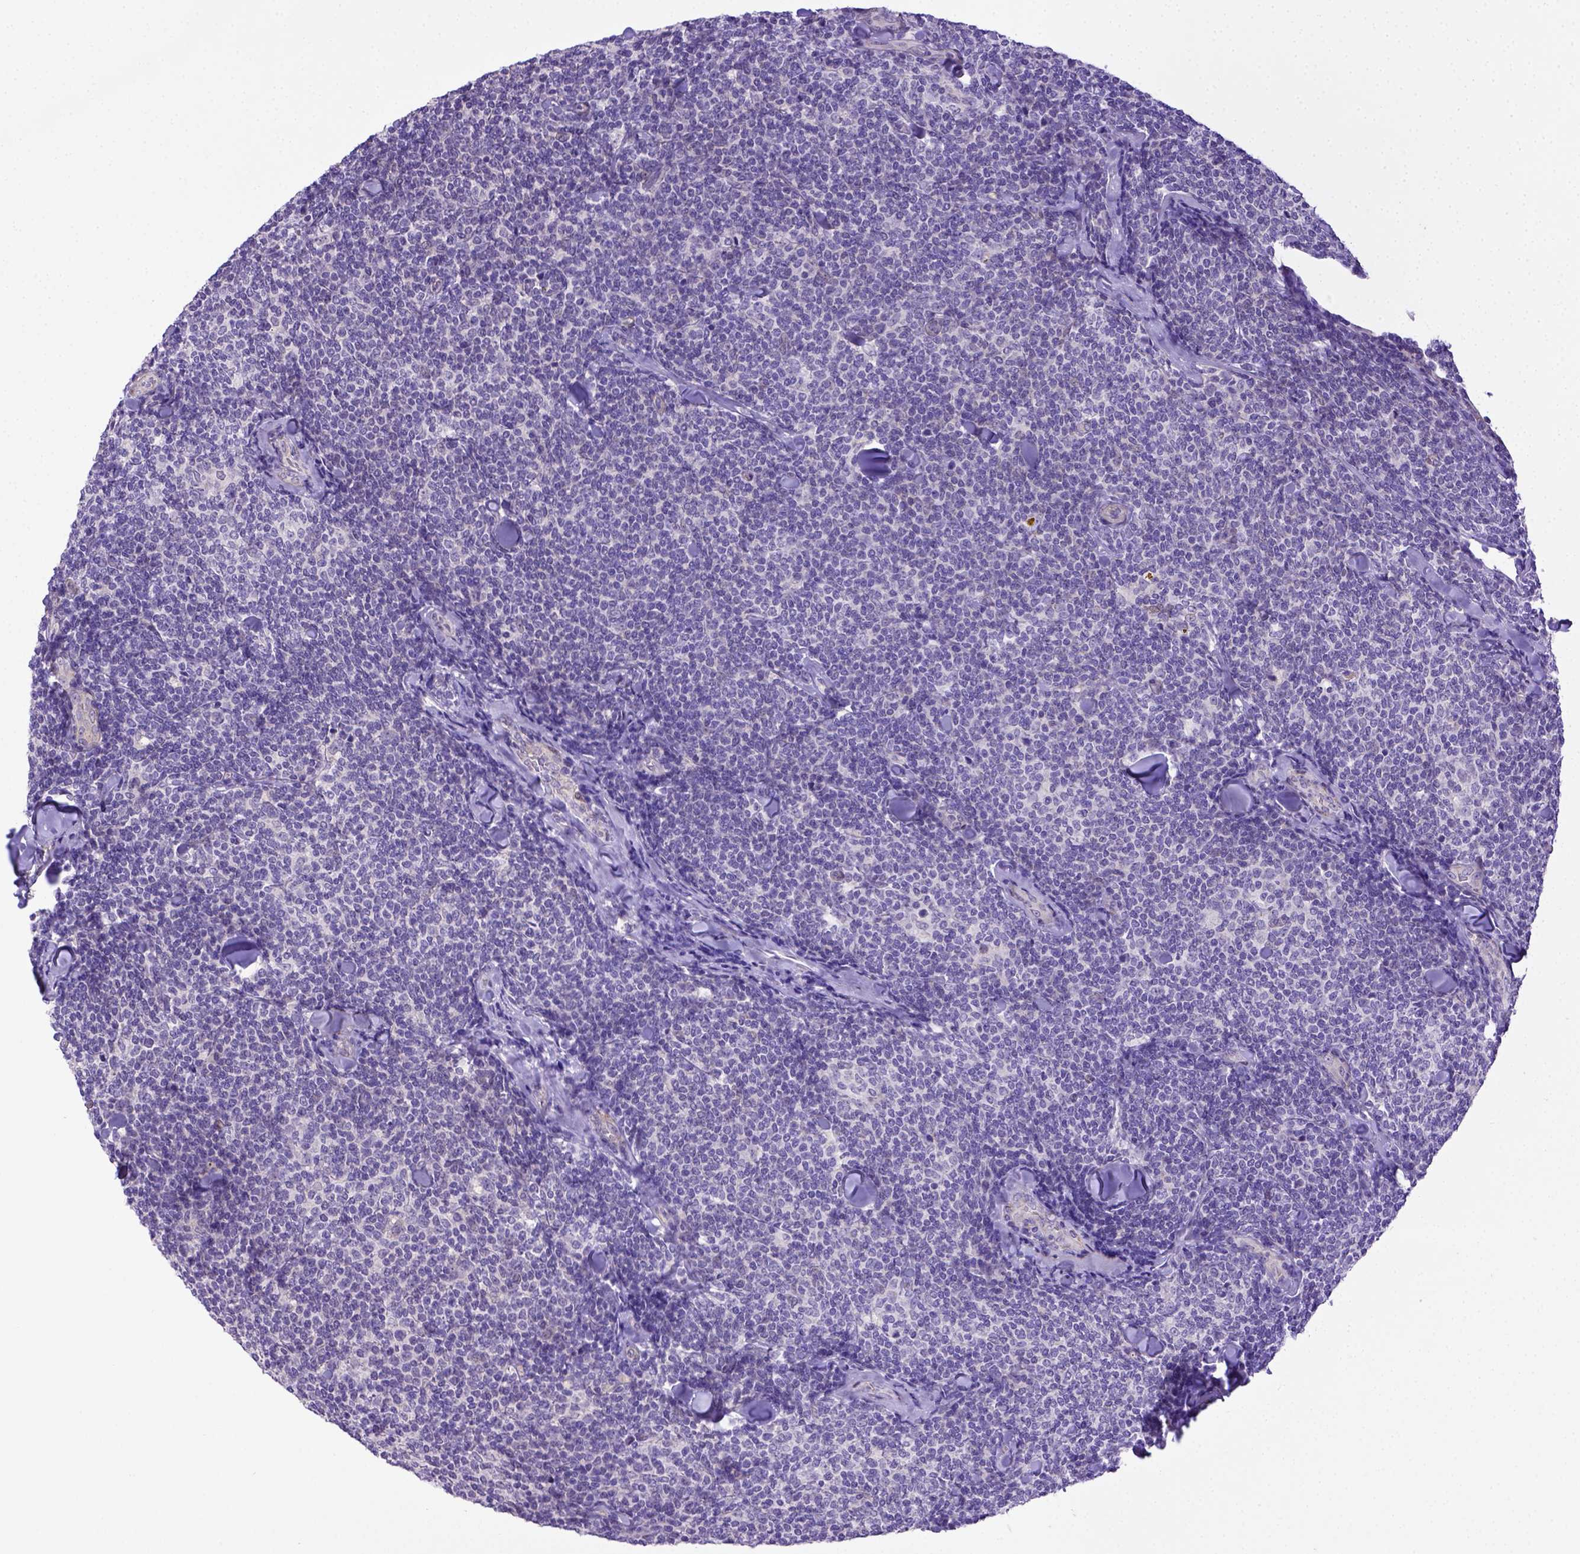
{"staining": {"intensity": "negative", "quantity": "none", "location": "none"}, "tissue": "lymphoma", "cell_type": "Tumor cells", "image_type": "cancer", "snomed": [{"axis": "morphology", "description": "Malignant lymphoma, non-Hodgkin's type, Low grade"}, {"axis": "topography", "description": "Lymph node"}], "caption": "The histopathology image shows no staining of tumor cells in malignant lymphoma, non-Hodgkin's type (low-grade).", "gene": "BTN1A1", "patient": {"sex": "female", "age": 56}}